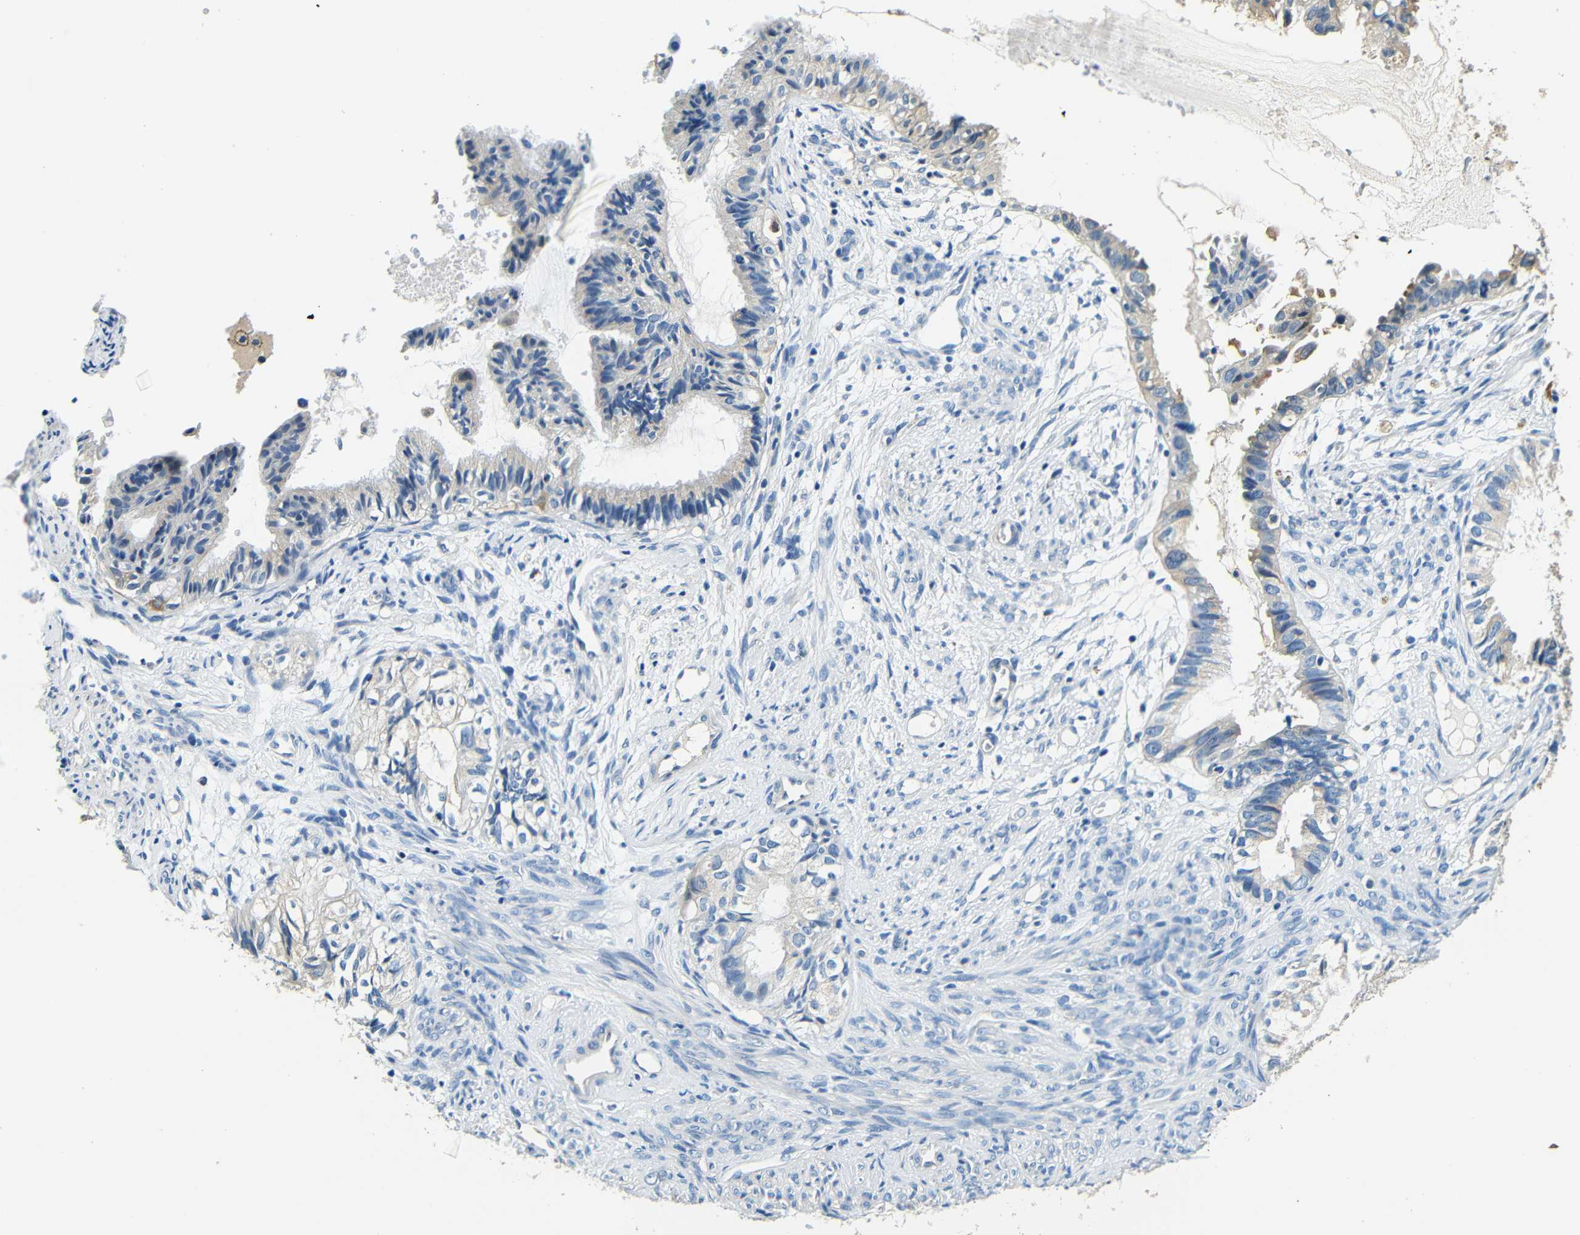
{"staining": {"intensity": "negative", "quantity": "none", "location": "none"}, "tissue": "cervical cancer", "cell_type": "Tumor cells", "image_type": "cancer", "snomed": [{"axis": "morphology", "description": "Normal tissue, NOS"}, {"axis": "morphology", "description": "Adenocarcinoma, NOS"}, {"axis": "topography", "description": "Cervix"}, {"axis": "topography", "description": "Endometrium"}], "caption": "There is no significant positivity in tumor cells of cervical cancer (adenocarcinoma).", "gene": "FMO5", "patient": {"sex": "female", "age": 86}}